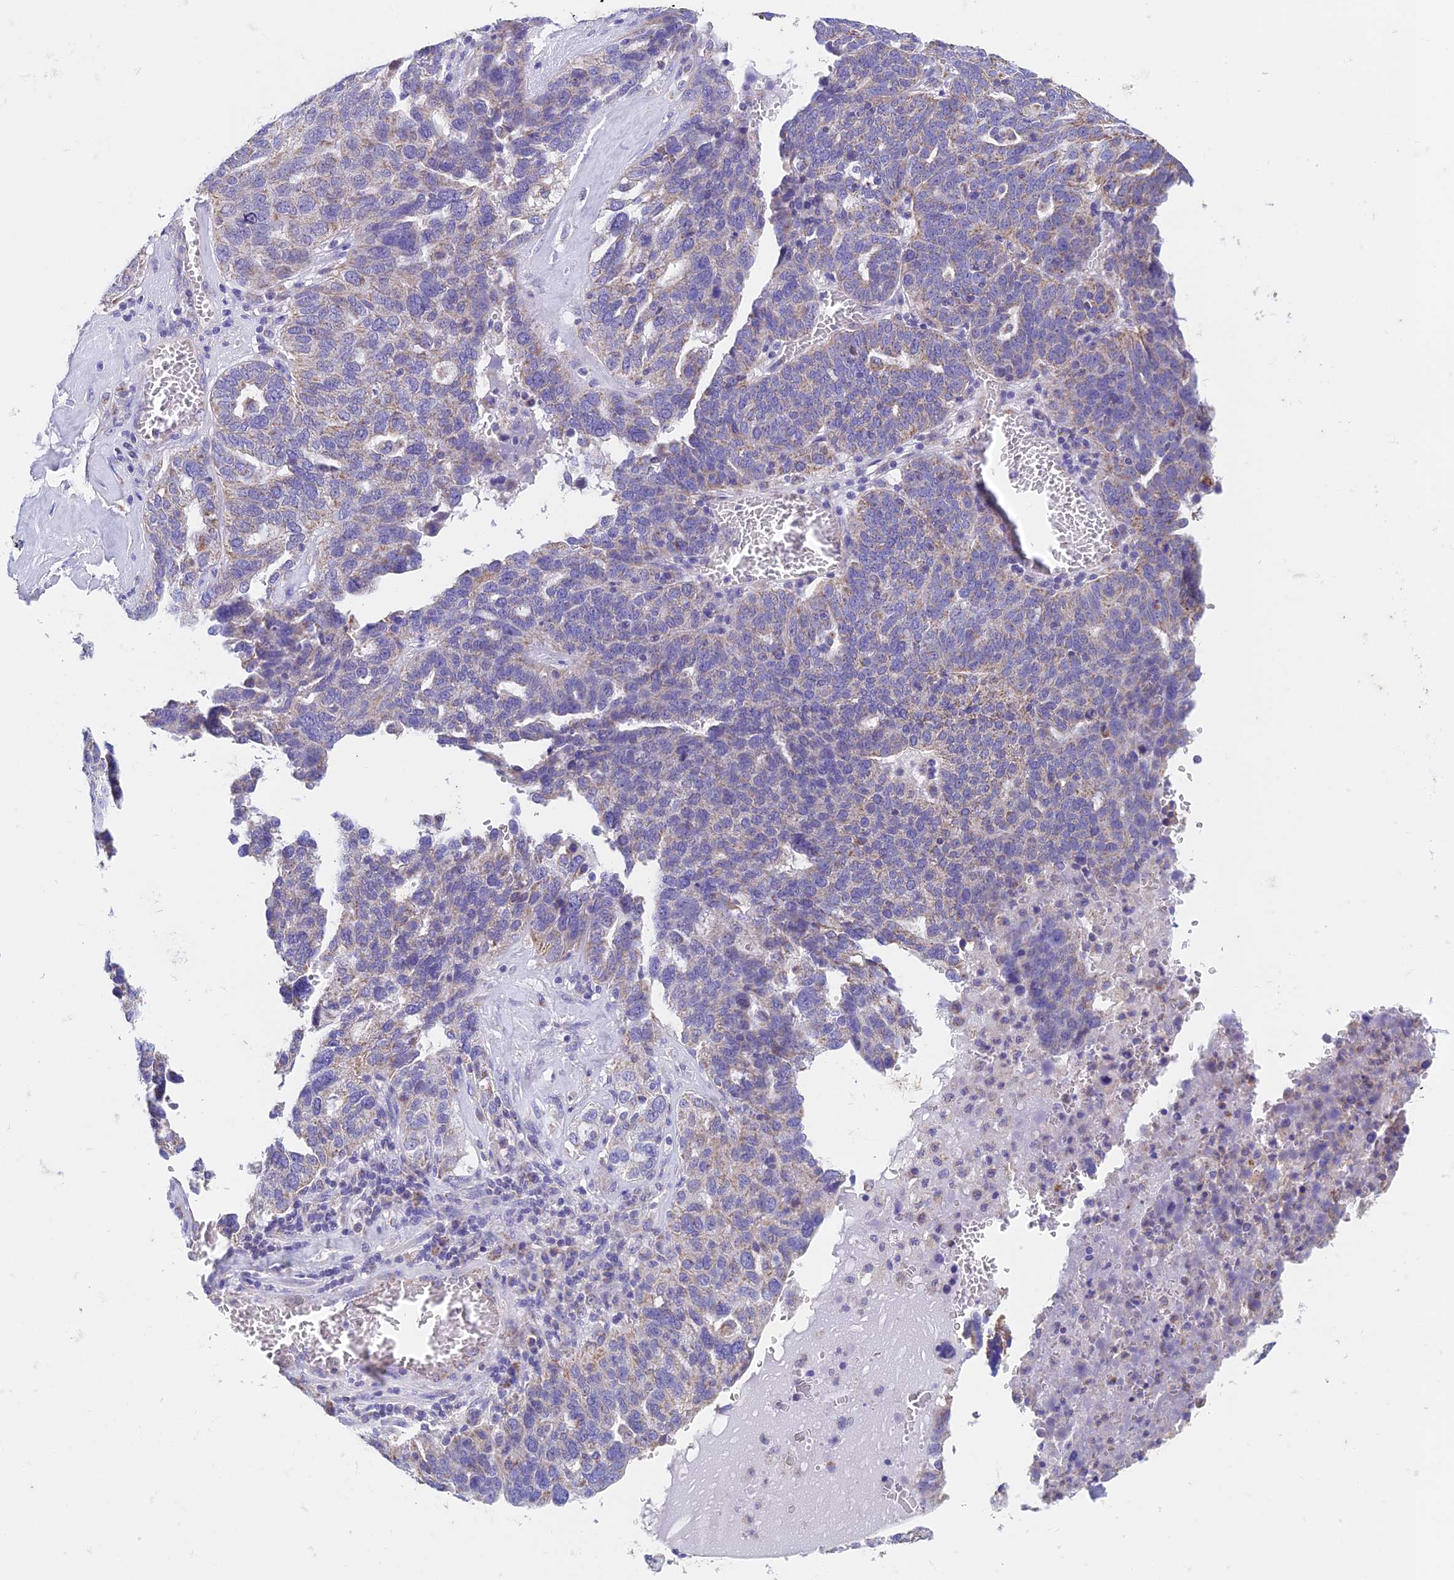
{"staining": {"intensity": "weak", "quantity": "25%-75%", "location": "cytoplasmic/membranous"}, "tissue": "ovarian cancer", "cell_type": "Tumor cells", "image_type": "cancer", "snomed": [{"axis": "morphology", "description": "Cystadenocarcinoma, serous, NOS"}, {"axis": "topography", "description": "Ovary"}], "caption": "This is an image of immunohistochemistry (IHC) staining of ovarian serous cystadenocarcinoma, which shows weak positivity in the cytoplasmic/membranous of tumor cells.", "gene": "ZNF181", "patient": {"sex": "female", "age": 59}}